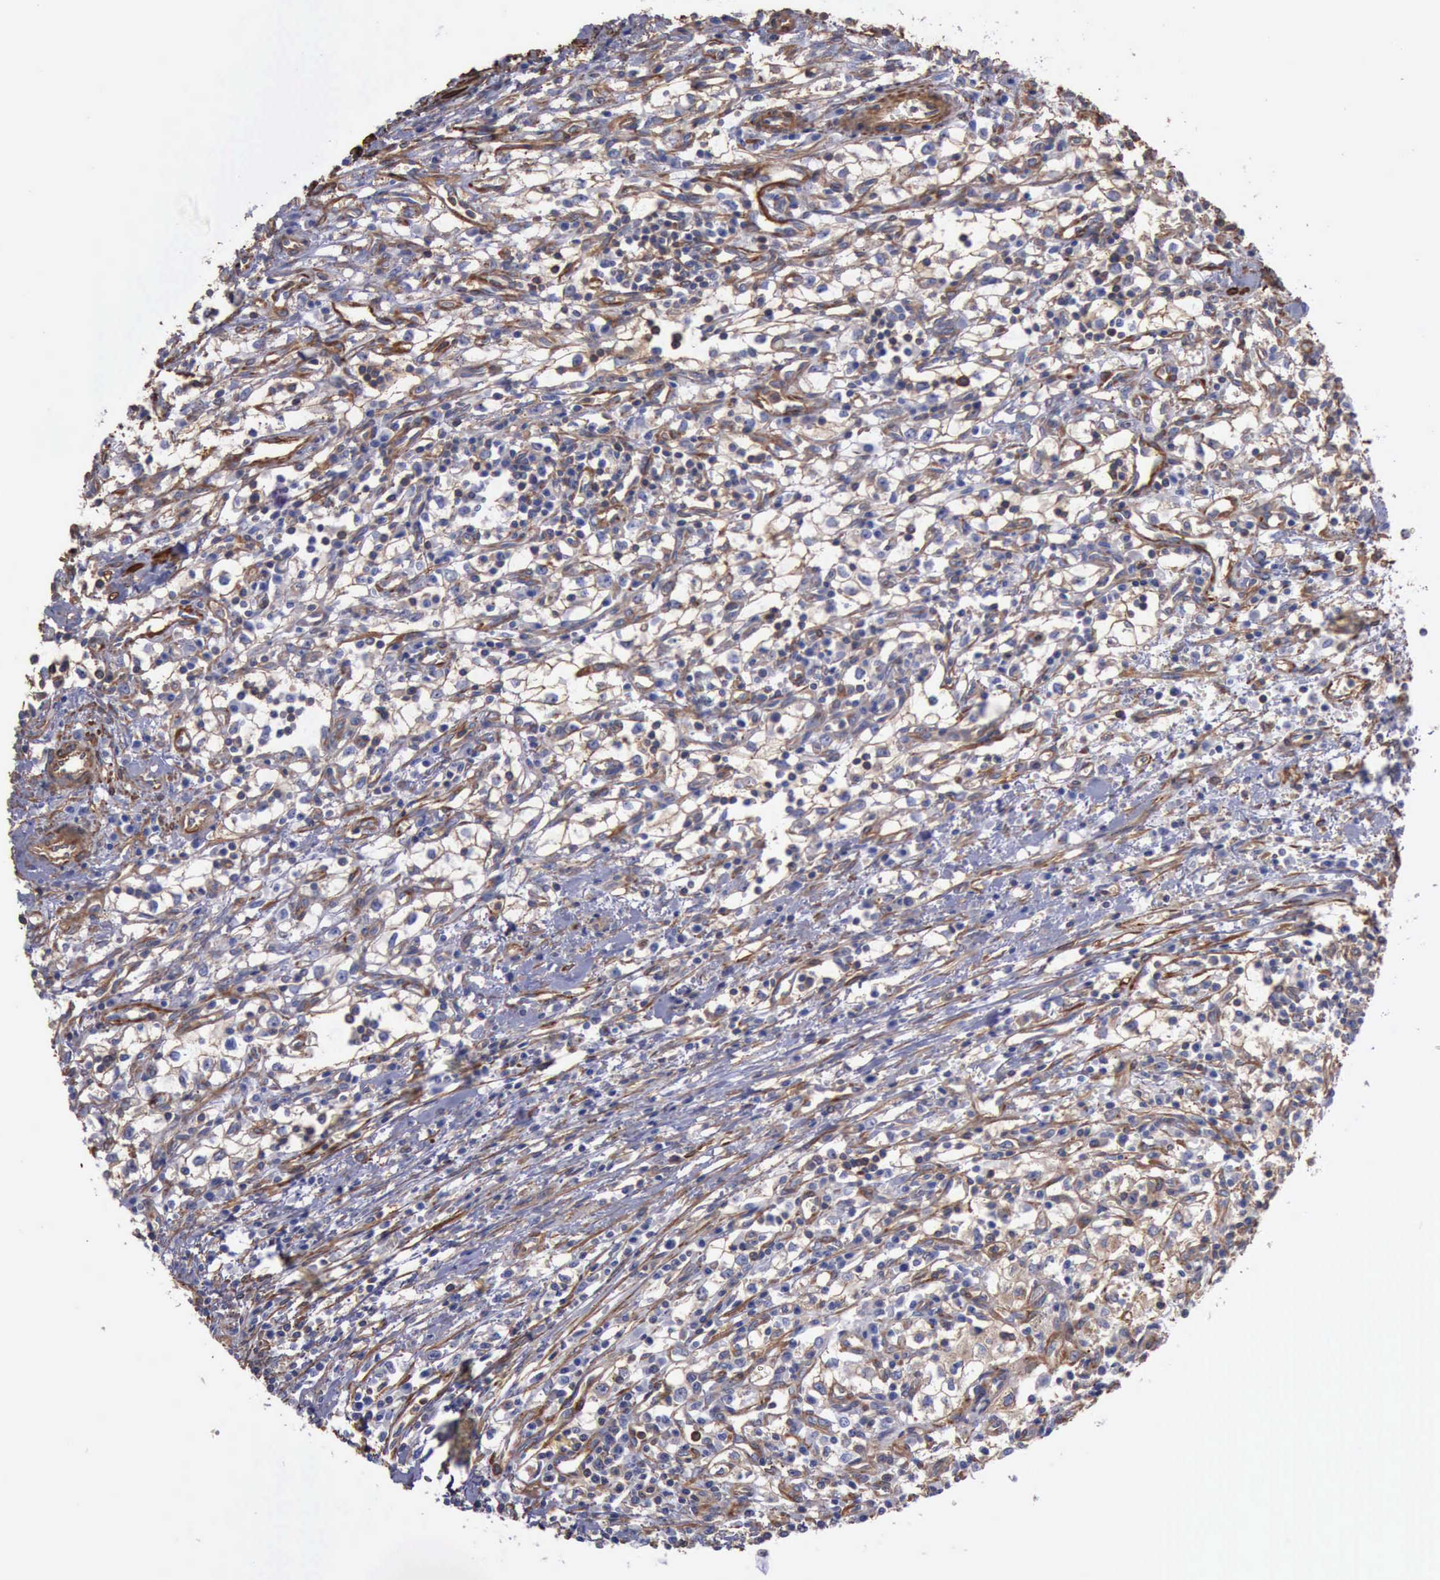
{"staining": {"intensity": "weak", "quantity": "<25%", "location": "cytoplasmic/membranous"}, "tissue": "renal cancer", "cell_type": "Tumor cells", "image_type": "cancer", "snomed": [{"axis": "morphology", "description": "Adenocarcinoma, NOS"}, {"axis": "topography", "description": "Kidney"}], "caption": "Immunohistochemical staining of adenocarcinoma (renal) reveals no significant staining in tumor cells. The staining is performed using DAB brown chromogen with nuclei counter-stained in using hematoxylin.", "gene": "FLNA", "patient": {"sex": "male", "age": 82}}